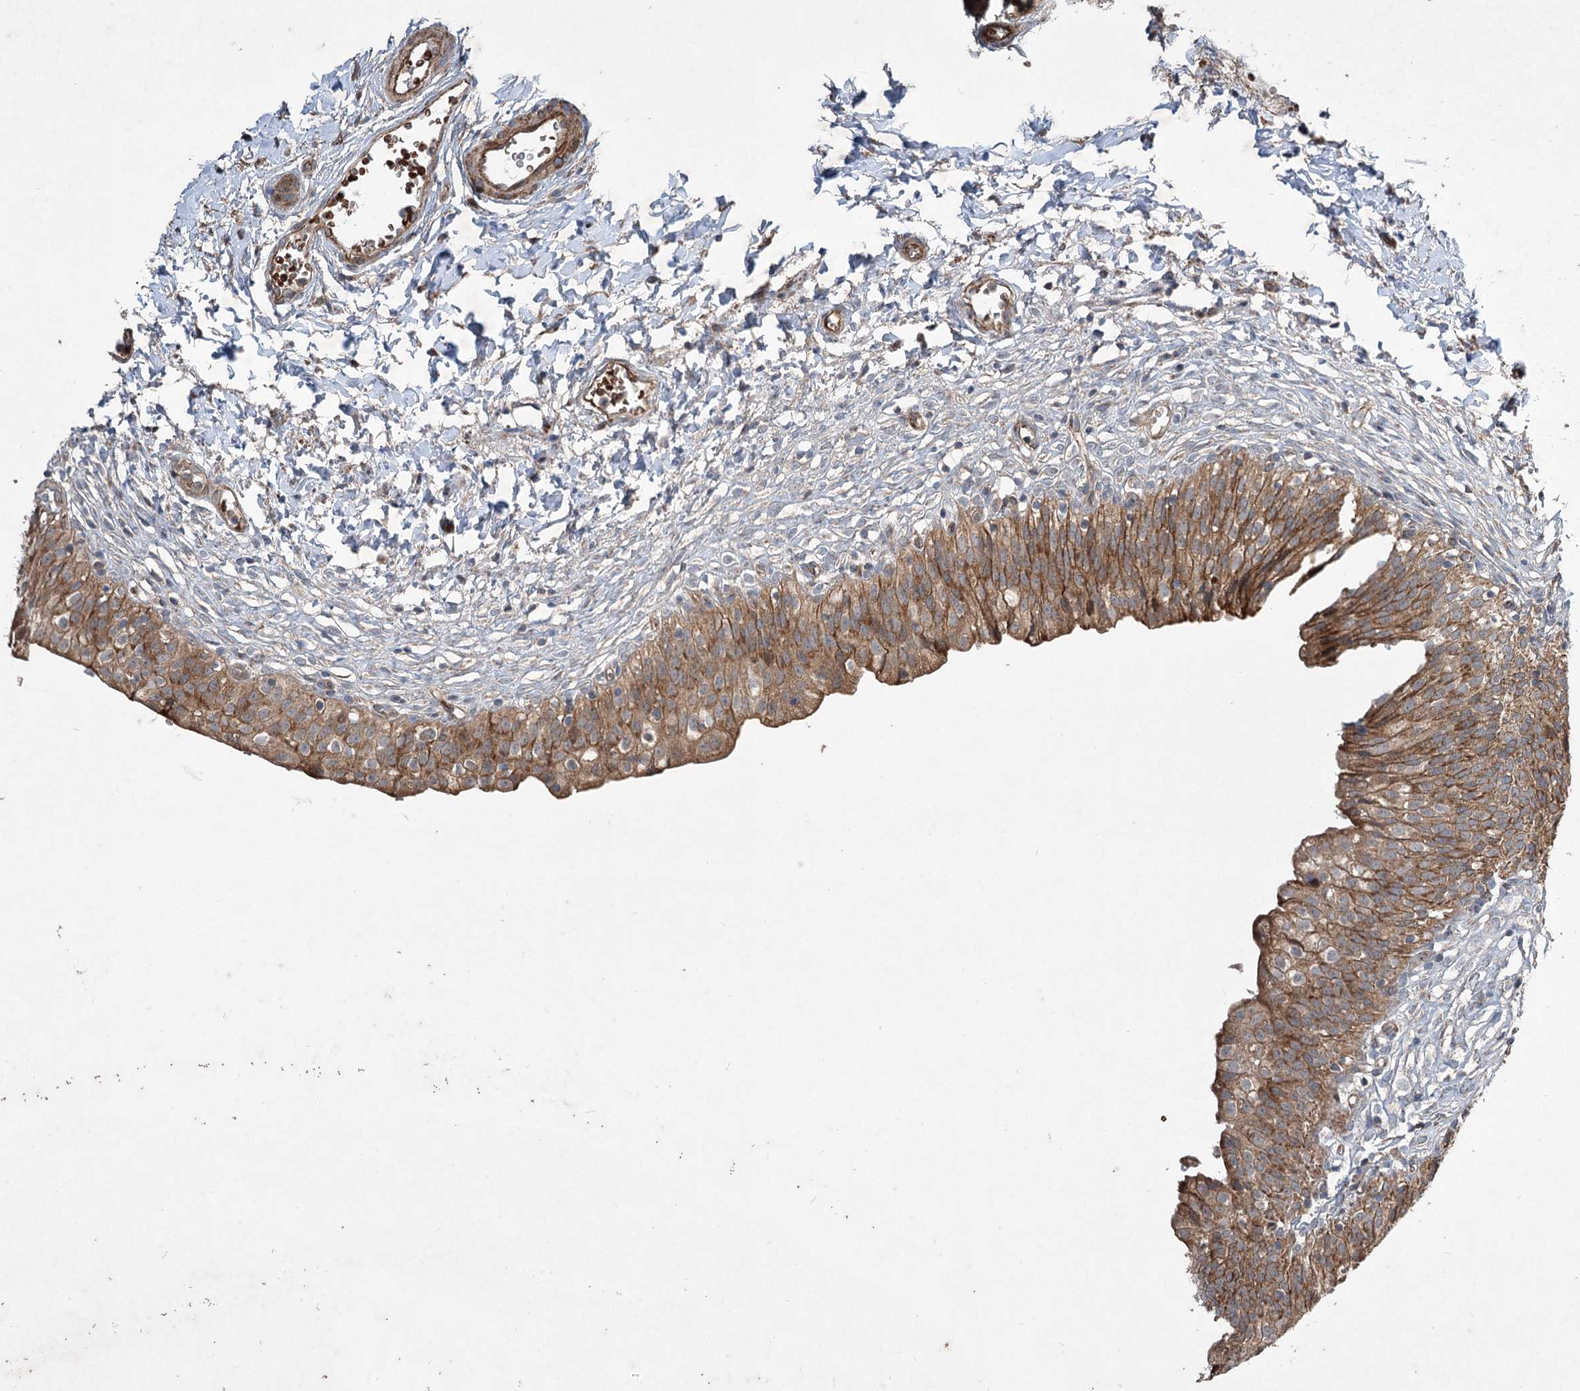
{"staining": {"intensity": "strong", "quantity": ">75%", "location": "cytoplasmic/membranous"}, "tissue": "urinary bladder", "cell_type": "Urothelial cells", "image_type": "normal", "snomed": [{"axis": "morphology", "description": "Normal tissue, NOS"}, {"axis": "topography", "description": "Urinary bladder"}], "caption": "Protein staining displays strong cytoplasmic/membranous positivity in approximately >75% of urothelial cells in unremarkable urinary bladder.", "gene": "SERINC5", "patient": {"sex": "male", "age": 55}}